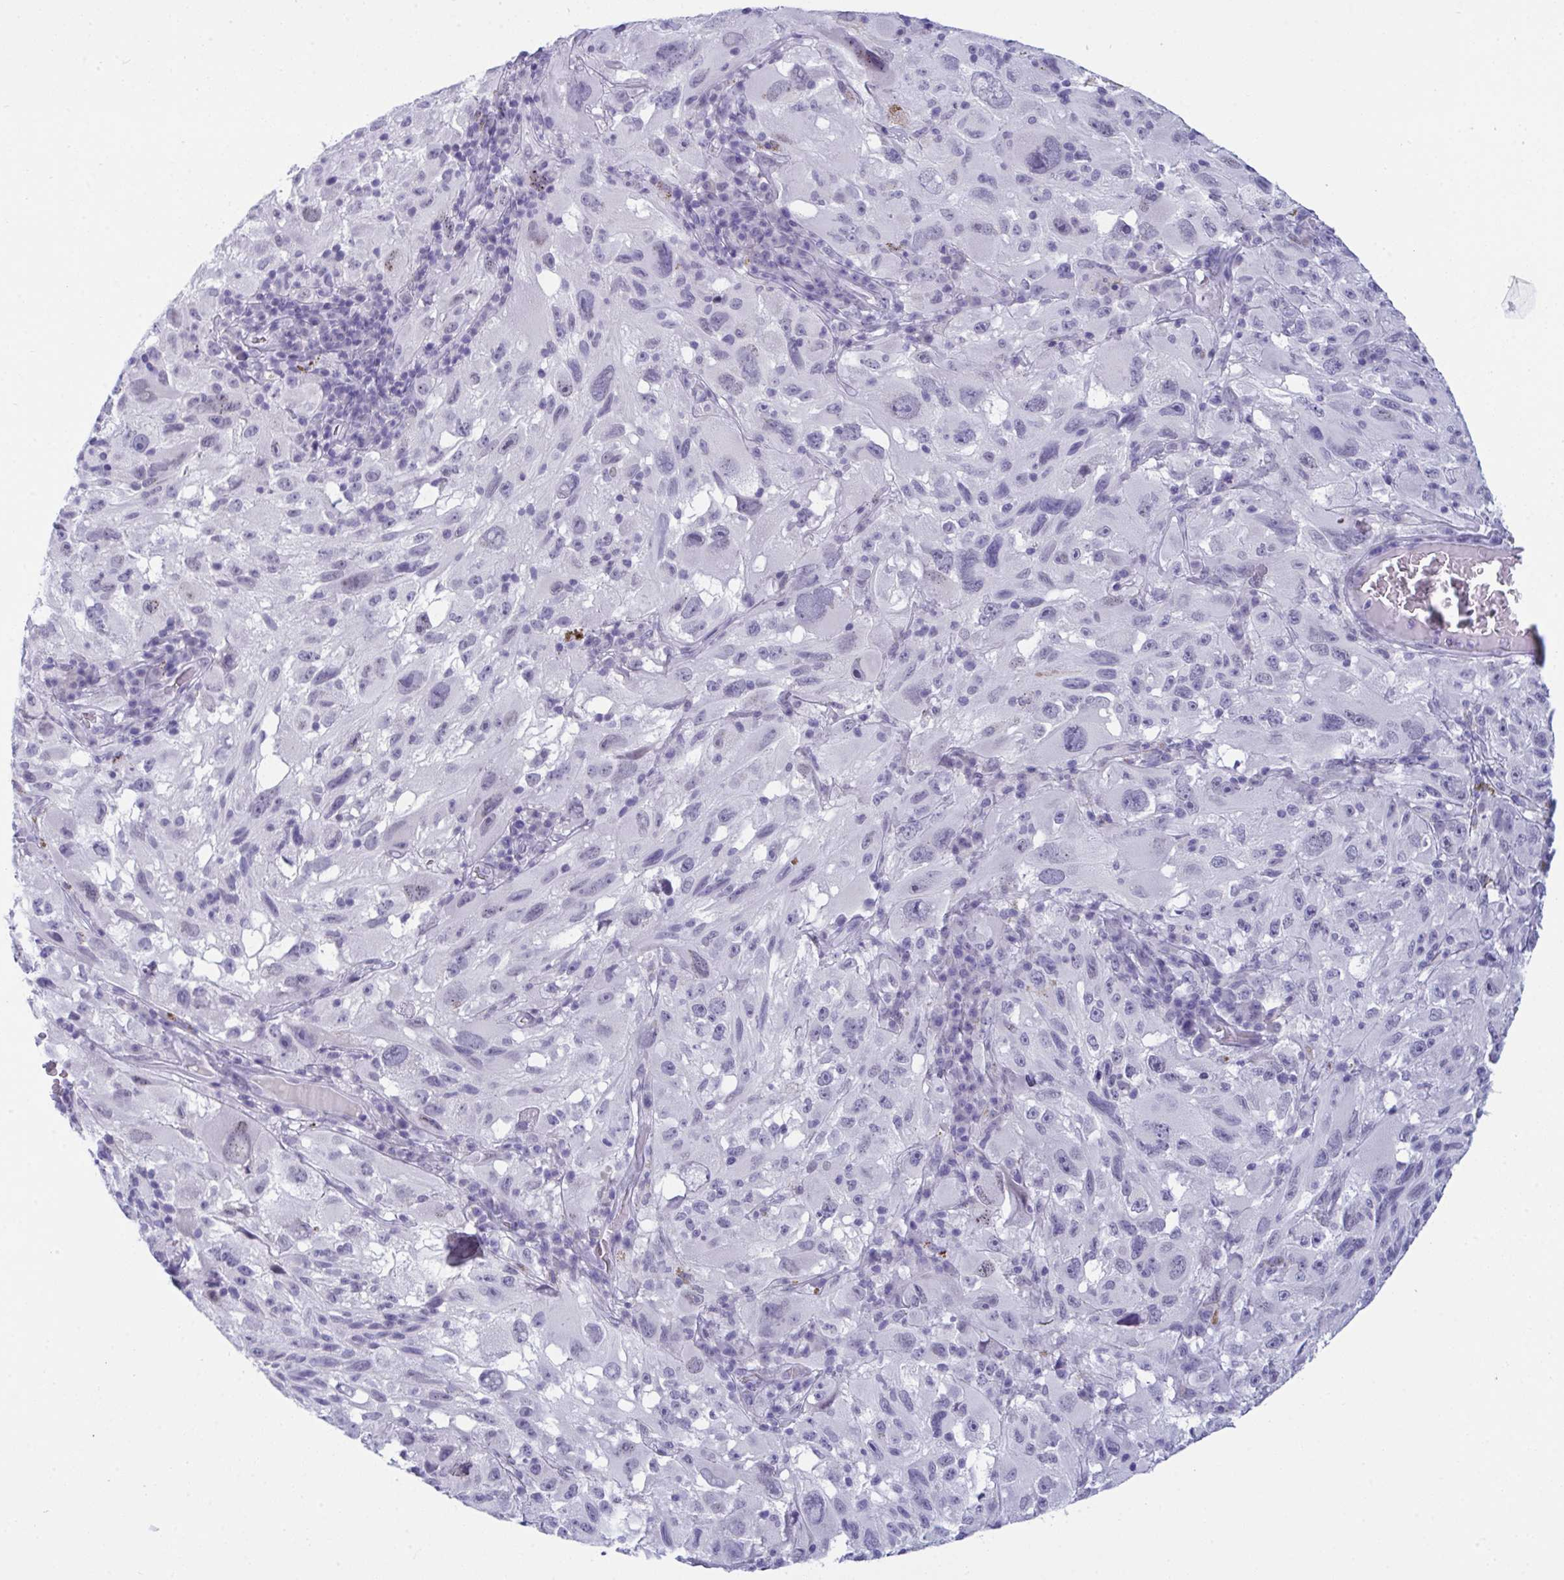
{"staining": {"intensity": "negative", "quantity": "none", "location": "none"}, "tissue": "melanoma", "cell_type": "Tumor cells", "image_type": "cancer", "snomed": [{"axis": "morphology", "description": "Malignant melanoma, NOS"}, {"axis": "topography", "description": "Skin"}], "caption": "Micrograph shows no significant protein staining in tumor cells of malignant melanoma. (DAB immunohistochemistry with hematoxylin counter stain).", "gene": "PRDM9", "patient": {"sex": "female", "age": 71}}